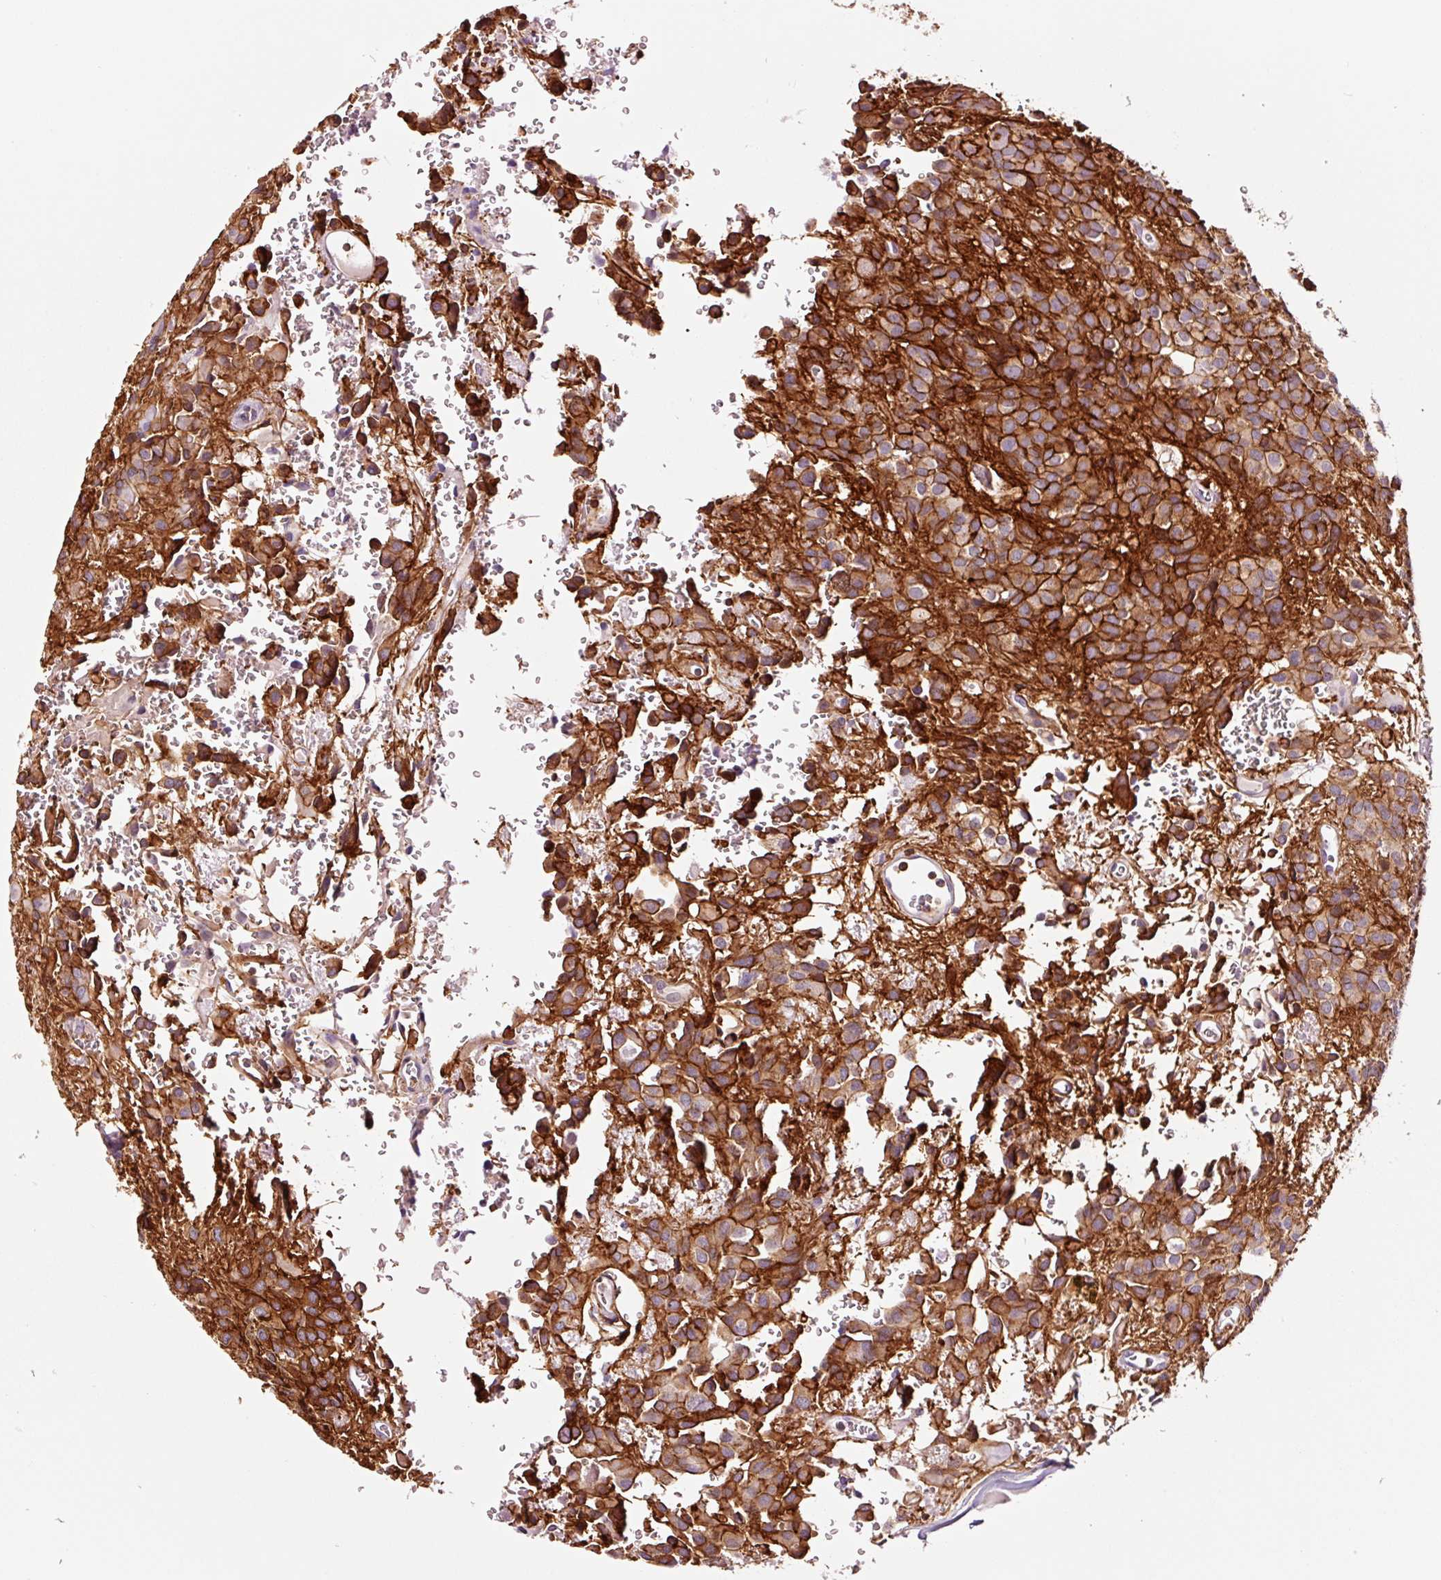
{"staining": {"intensity": "moderate", "quantity": ">75%", "location": "cytoplasmic/membranous"}, "tissue": "glioma", "cell_type": "Tumor cells", "image_type": "cancer", "snomed": [{"axis": "morphology", "description": "Glioma, malignant, Low grade"}, {"axis": "topography", "description": "Brain"}], "caption": "Immunohistochemical staining of glioma exhibits medium levels of moderate cytoplasmic/membranous expression in about >75% of tumor cells.", "gene": "ADD3", "patient": {"sex": "male", "age": 56}}